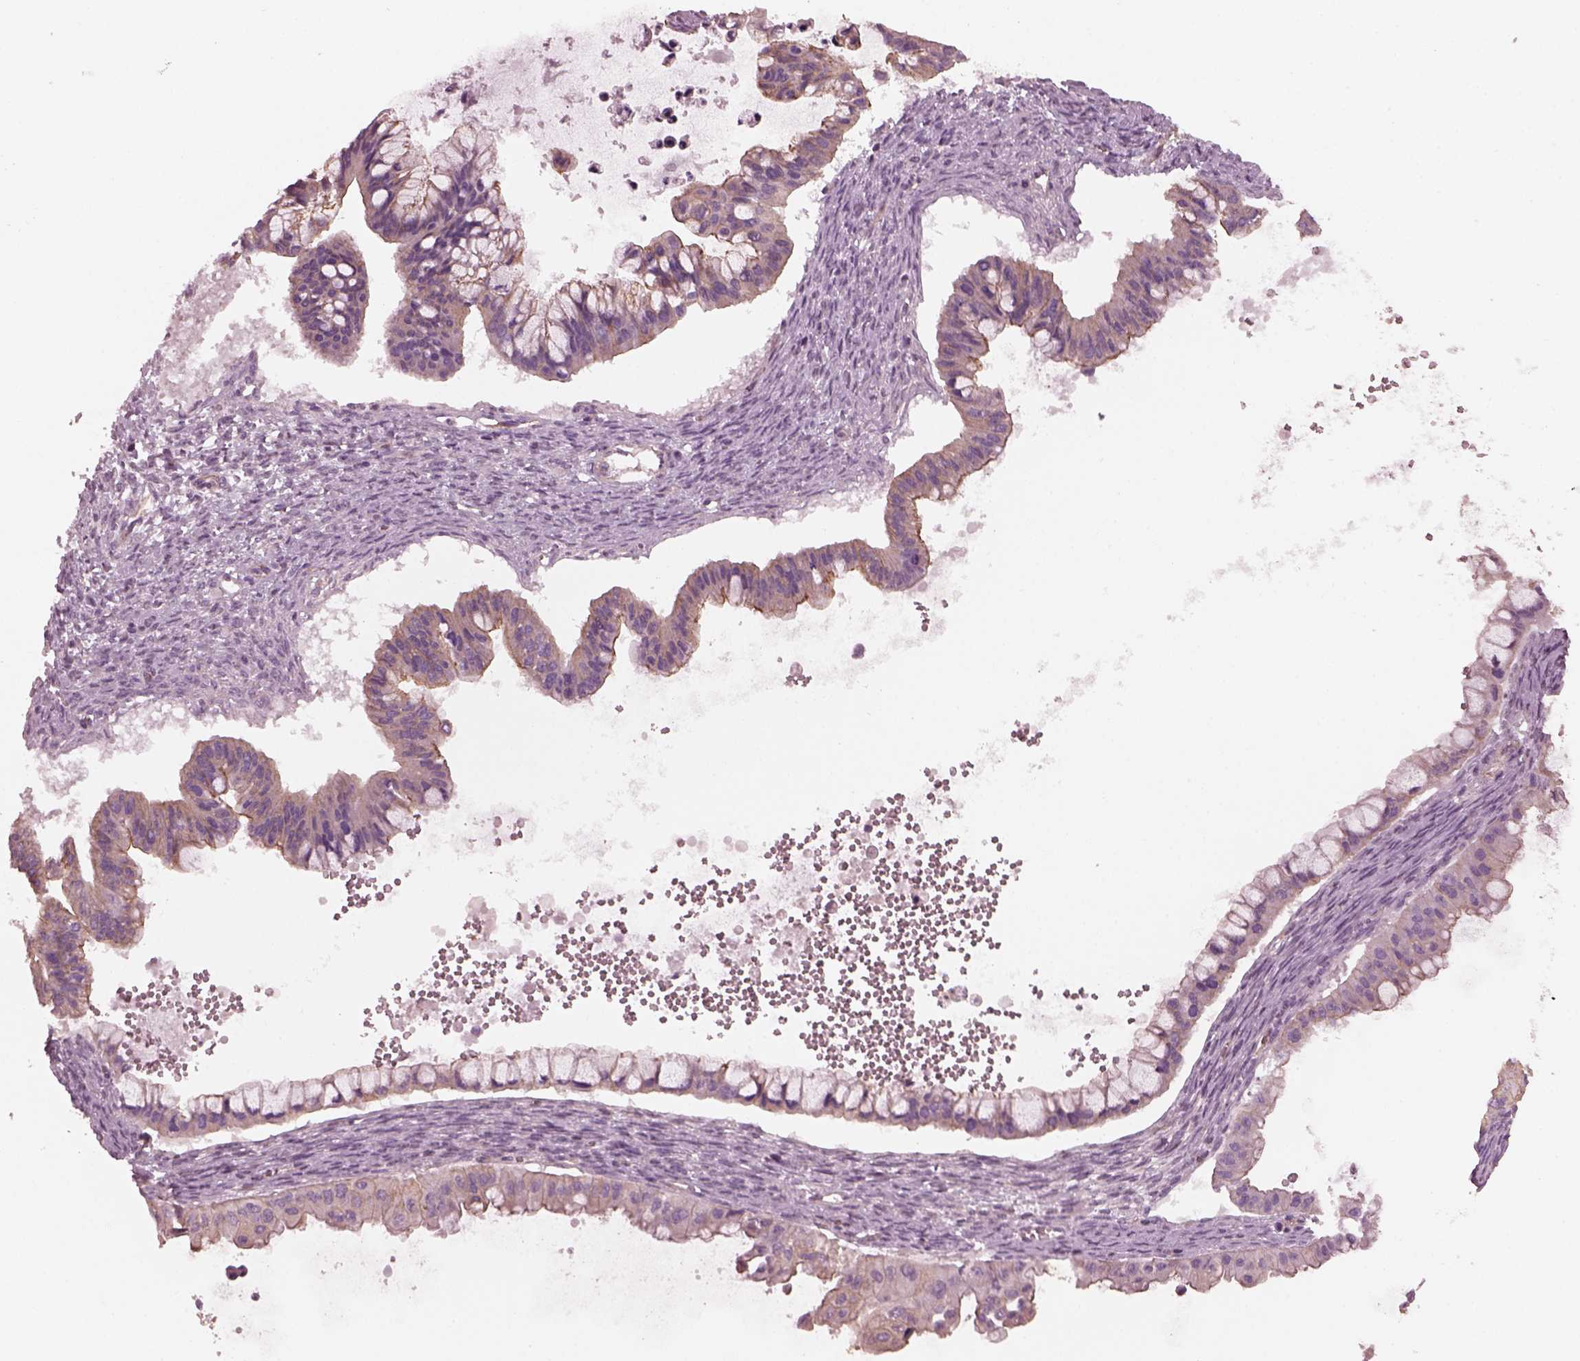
{"staining": {"intensity": "weak", "quantity": "25%-75%", "location": "cytoplasmic/membranous"}, "tissue": "ovarian cancer", "cell_type": "Tumor cells", "image_type": "cancer", "snomed": [{"axis": "morphology", "description": "Cystadenocarcinoma, mucinous, NOS"}, {"axis": "topography", "description": "Ovary"}], "caption": "Protein analysis of mucinous cystadenocarcinoma (ovarian) tissue demonstrates weak cytoplasmic/membranous positivity in about 25%-75% of tumor cells.", "gene": "ODAD1", "patient": {"sex": "female", "age": 72}}